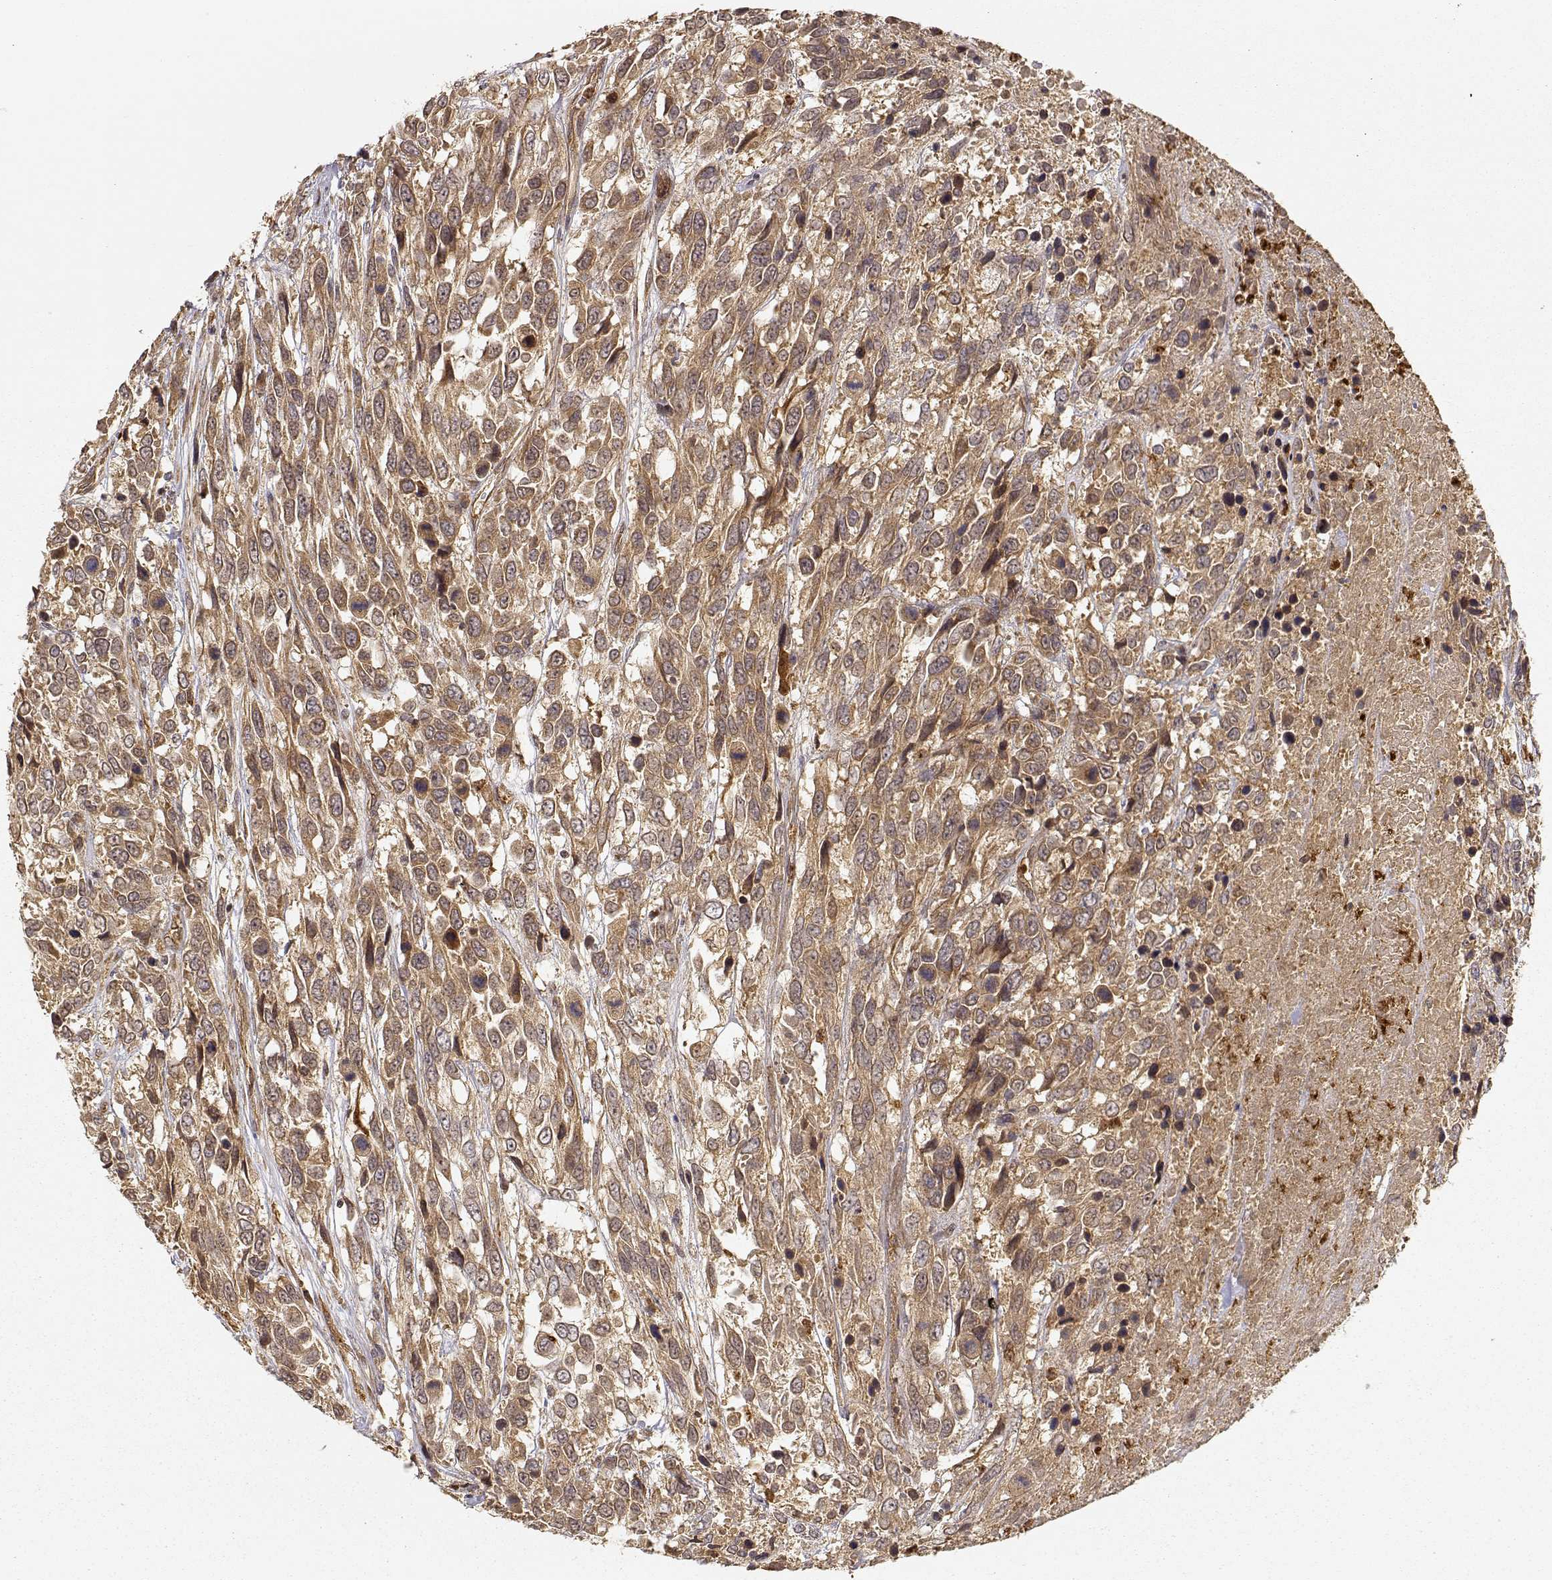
{"staining": {"intensity": "moderate", "quantity": ">75%", "location": "cytoplasmic/membranous"}, "tissue": "urothelial cancer", "cell_type": "Tumor cells", "image_type": "cancer", "snomed": [{"axis": "morphology", "description": "Urothelial carcinoma, High grade"}, {"axis": "topography", "description": "Urinary bladder"}], "caption": "High-grade urothelial carcinoma was stained to show a protein in brown. There is medium levels of moderate cytoplasmic/membranous positivity in about >75% of tumor cells.", "gene": "CDK5RAP2", "patient": {"sex": "female", "age": 70}}